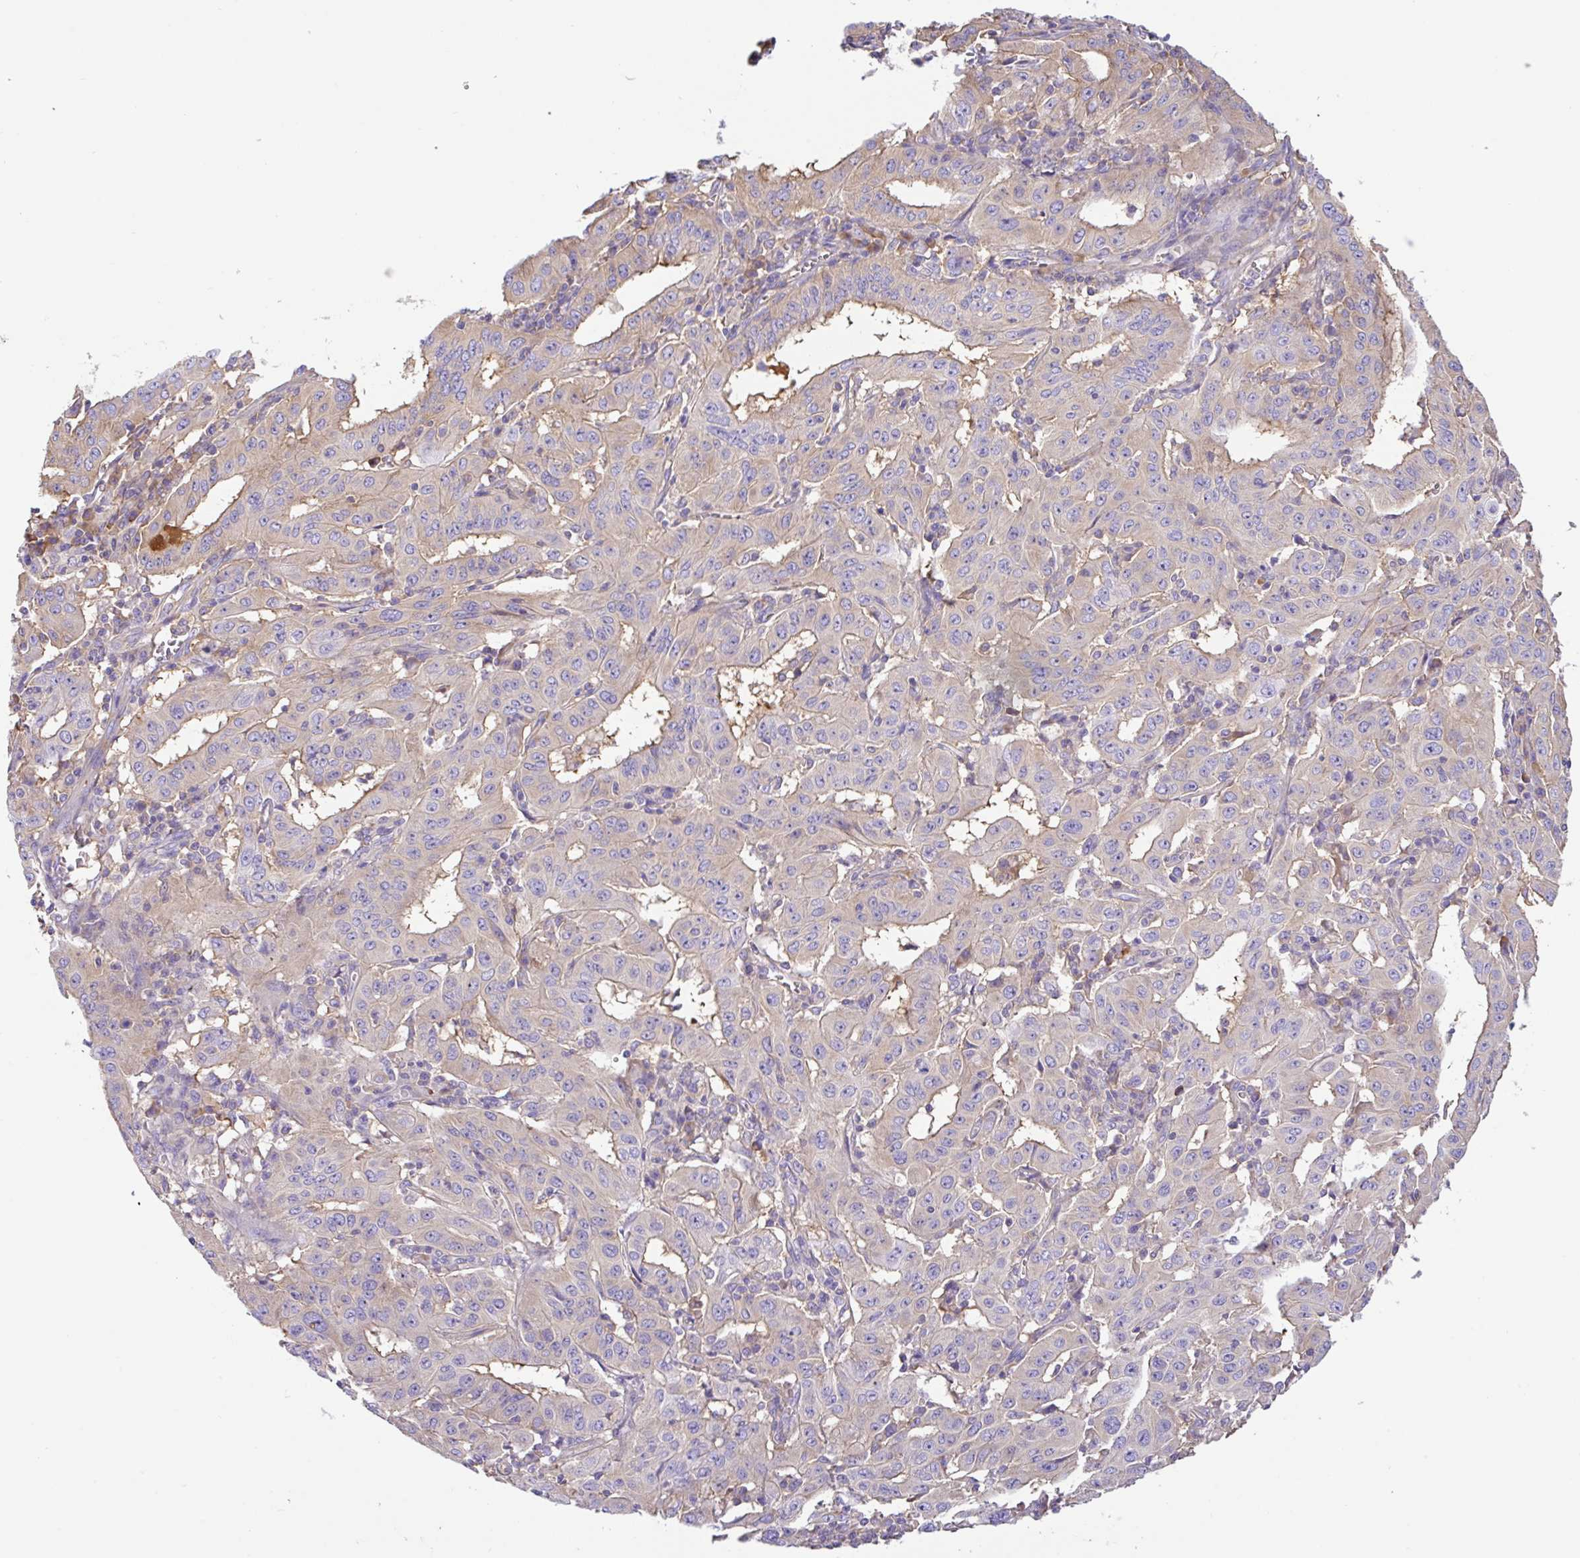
{"staining": {"intensity": "weak", "quantity": "25%-75%", "location": "cytoplasmic/membranous"}, "tissue": "pancreatic cancer", "cell_type": "Tumor cells", "image_type": "cancer", "snomed": [{"axis": "morphology", "description": "Adenocarcinoma, NOS"}, {"axis": "topography", "description": "Pancreas"}], "caption": "Protein expression analysis of human pancreatic cancer reveals weak cytoplasmic/membranous staining in approximately 25%-75% of tumor cells.", "gene": "GFPT2", "patient": {"sex": "male", "age": 63}}